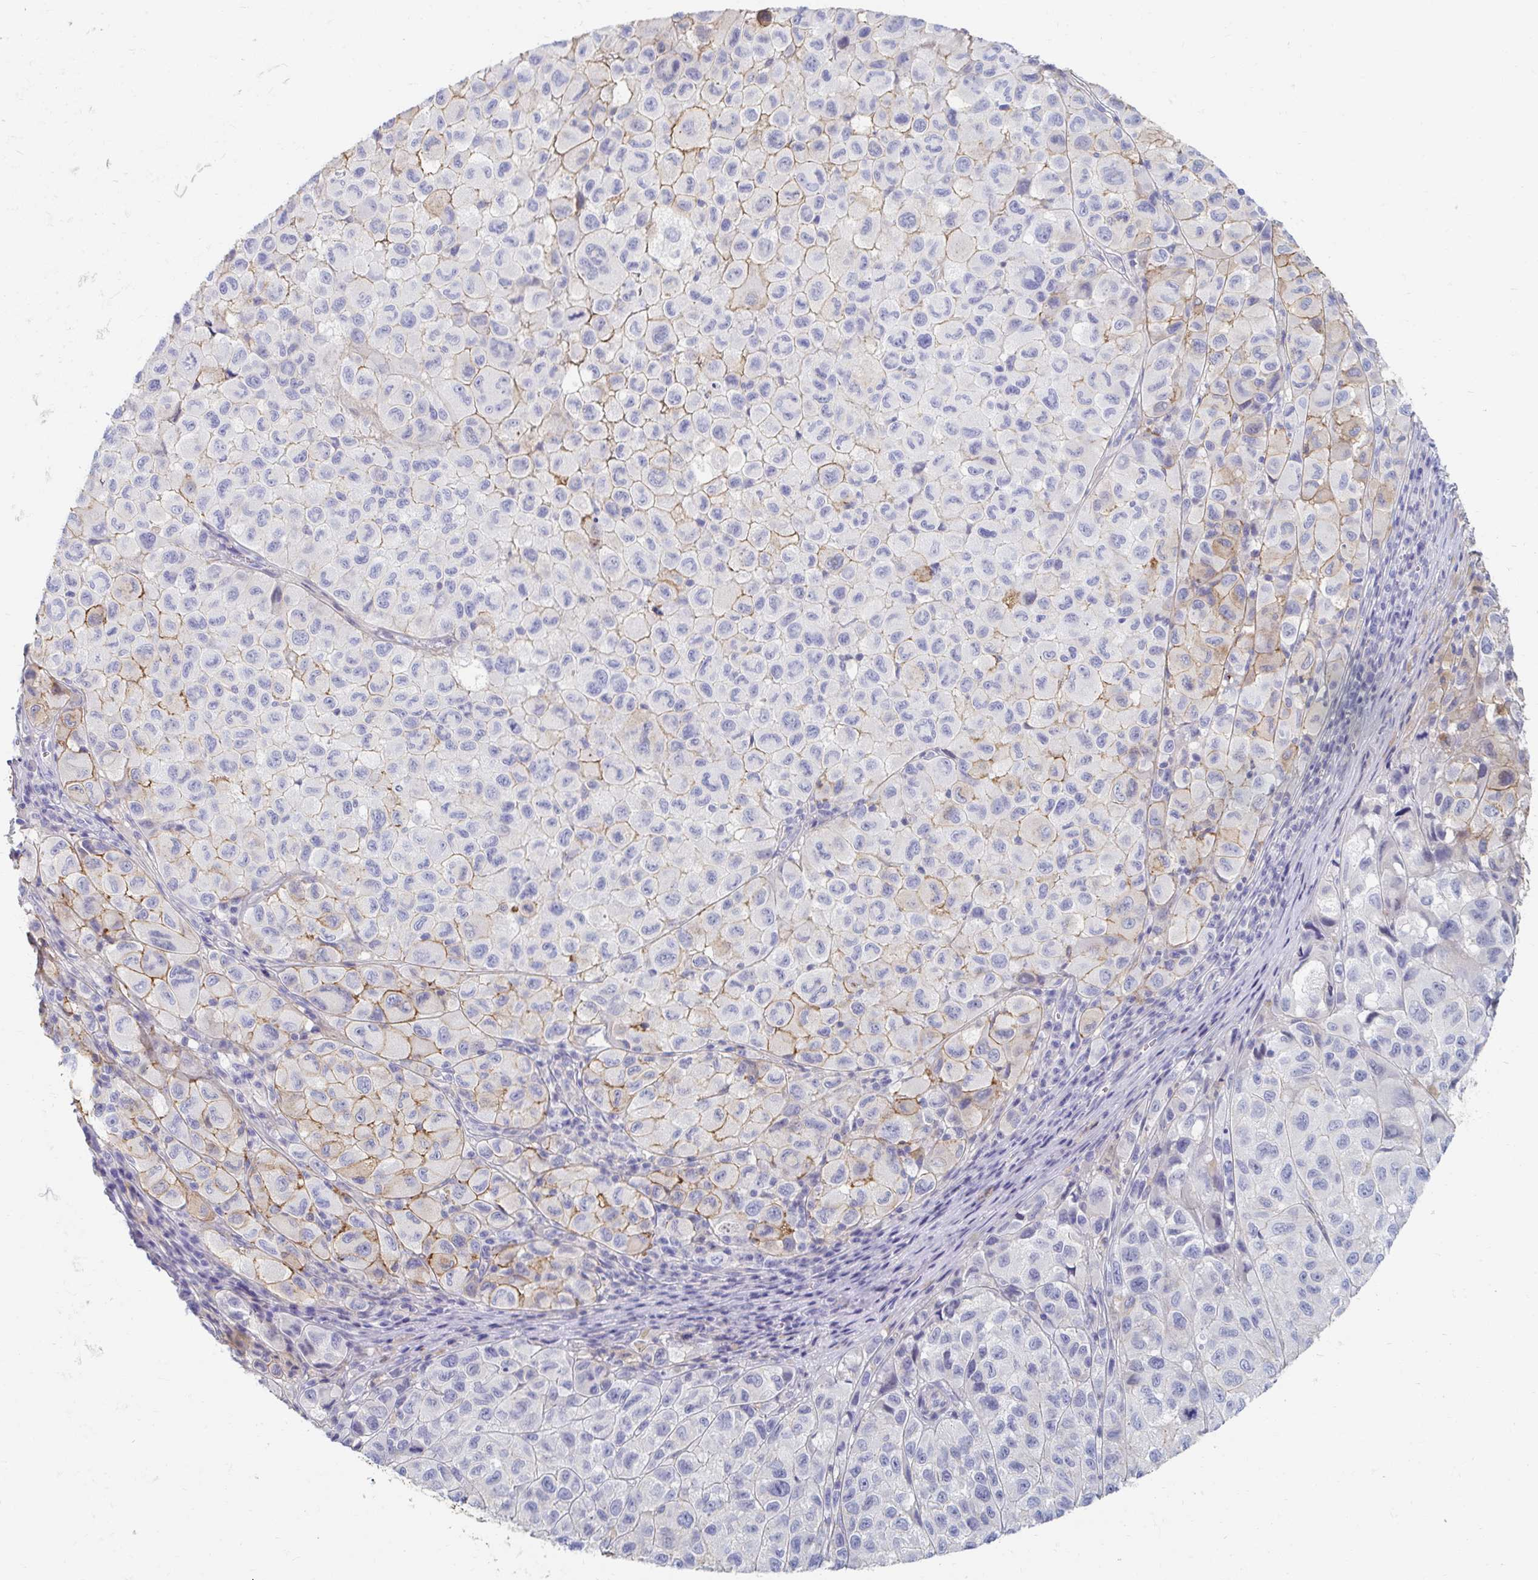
{"staining": {"intensity": "moderate", "quantity": "<25%", "location": "cytoplasmic/membranous"}, "tissue": "melanoma", "cell_type": "Tumor cells", "image_type": "cancer", "snomed": [{"axis": "morphology", "description": "Malignant melanoma, NOS"}, {"axis": "topography", "description": "Skin"}], "caption": "Brown immunohistochemical staining in malignant melanoma displays moderate cytoplasmic/membranous expression in approximately <25% of tumor cells.", "gene": "MYLK2", "patient": {"sex": "male", "age": 93}}